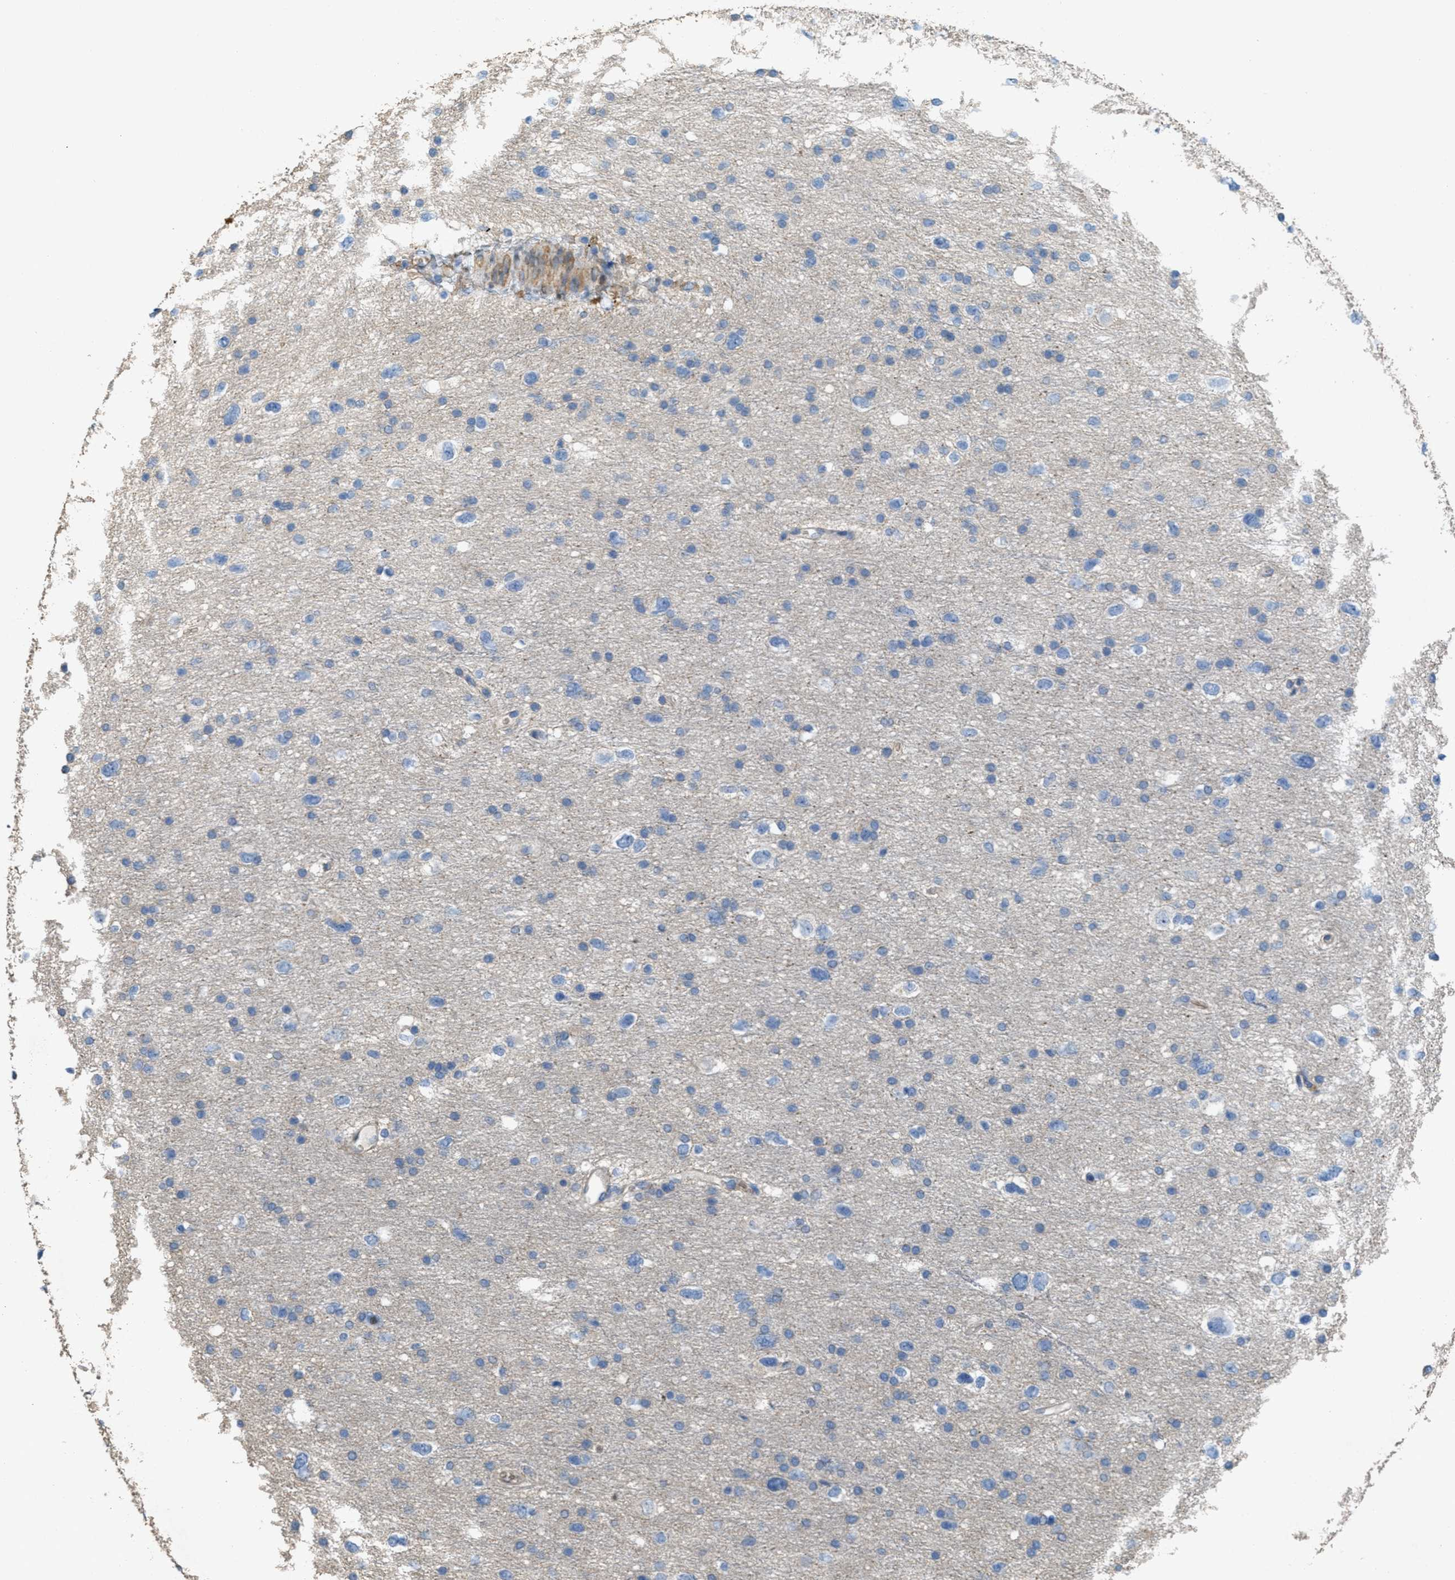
{"staining": {"intensity": "negative", "quantity": "none", "location": "none"}, "tissue": "glioma", "cell_type": "Tumor cells", "image_type": "cancer", "snomed": [{"axis": "morphology", "description": "Glioma, malignant, Low grade"}, {"axis": "topography", "description": "Brain"}], "caption": "DAB (3,3'-diaminobenzidine) immunohistochemical staining of glioma shows no significant staining in tumor cells.", "gene": "MRS2", "patient": {"sex": "female", "age": 37}}